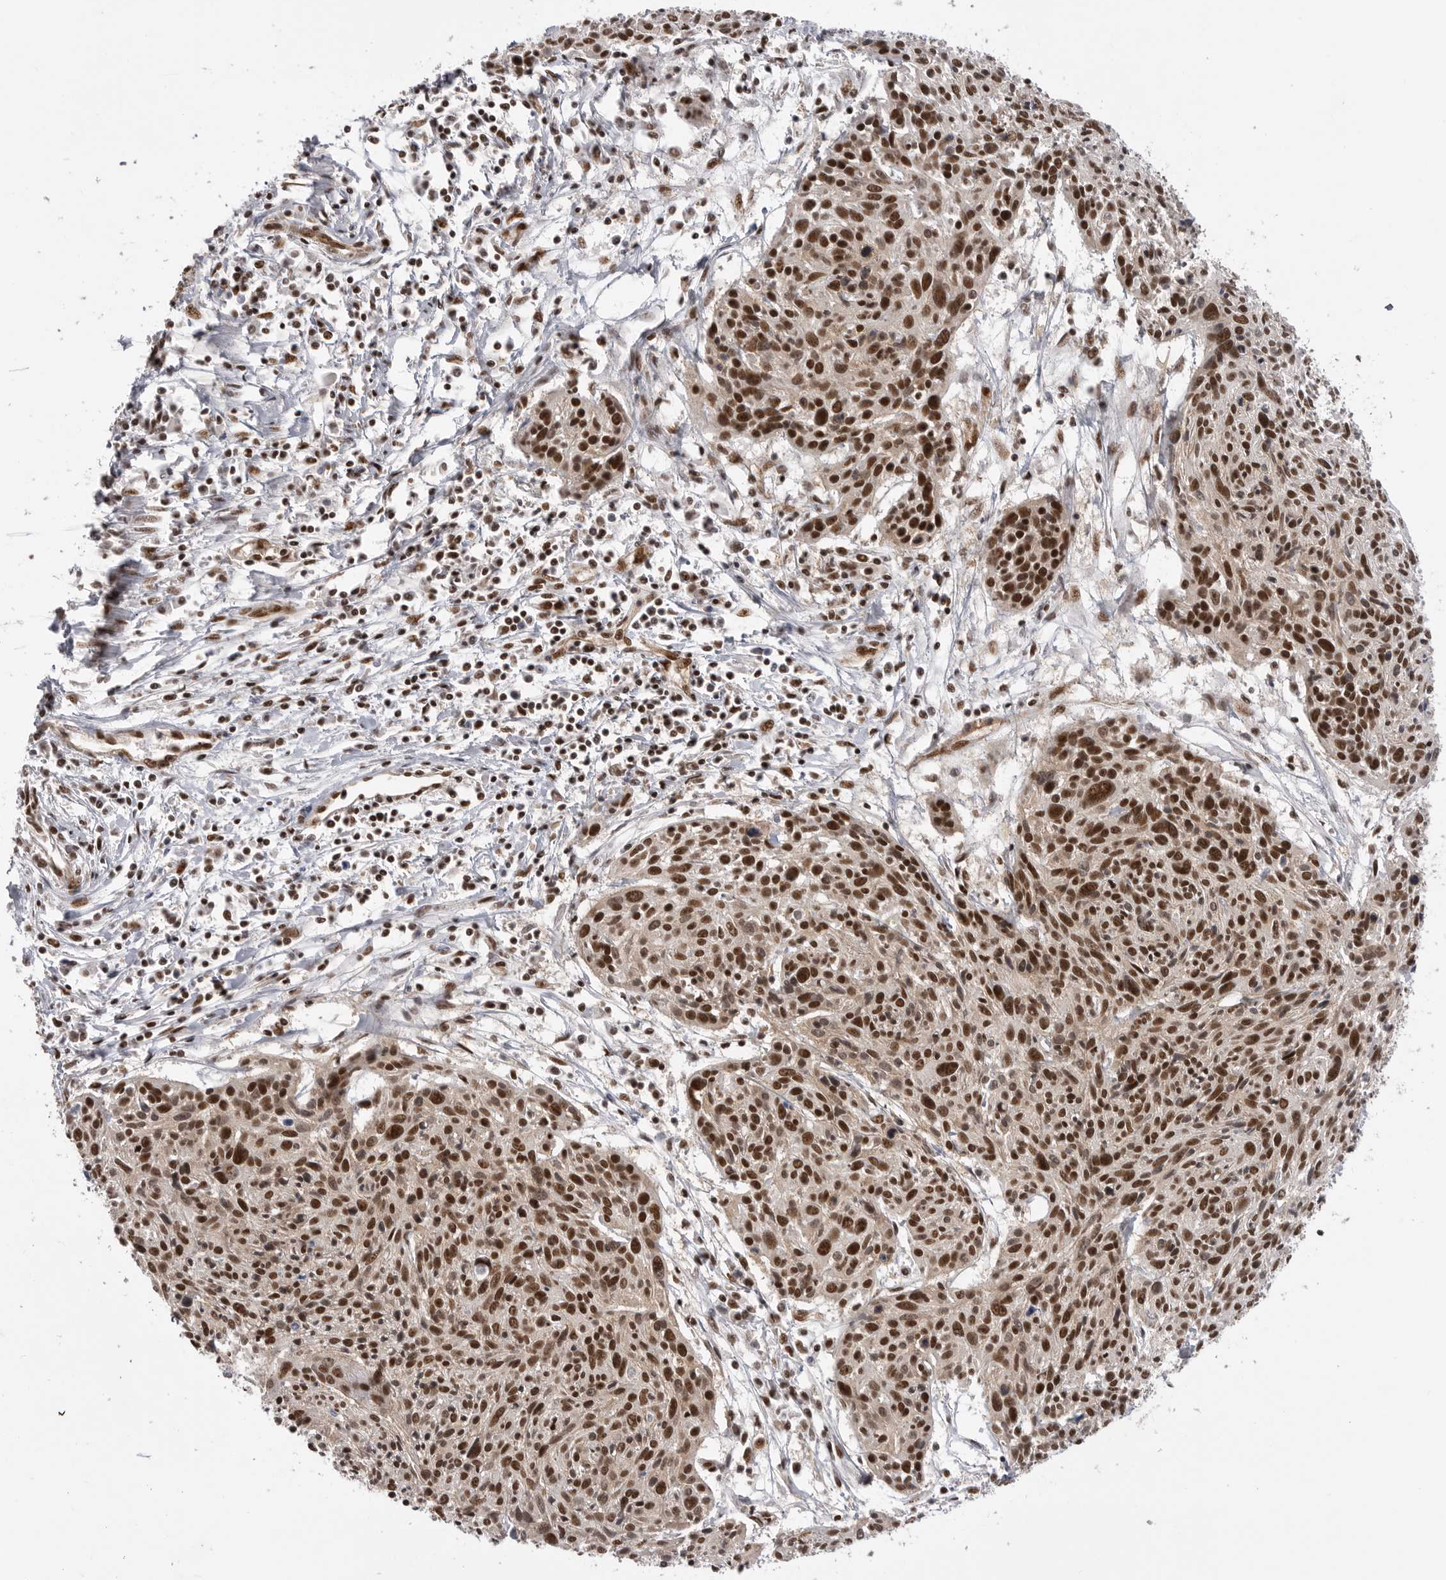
{"staining": {"intensity": "strong", "quantity": ">75%", "location": "nuclear"}, "tissue": "cervical cancer", "cell_type": "Tumor cells", "image_type": "cancer", "snomed": [{"axis": "morphology", "description": "Squamous cell carcinoma, NOS"}, {"axis": "topography", "description": "Cervix"}], "caption": "This photomicrograph shows cervical cancer stained with immunohistochemistry to label a protein in brown. The nuclear of tumor cells show strong positivity for the protein. Nuclei are counter-stained blue.", "gene": "PPP1R8", "patient": {"sex": "female", "age": 51}}